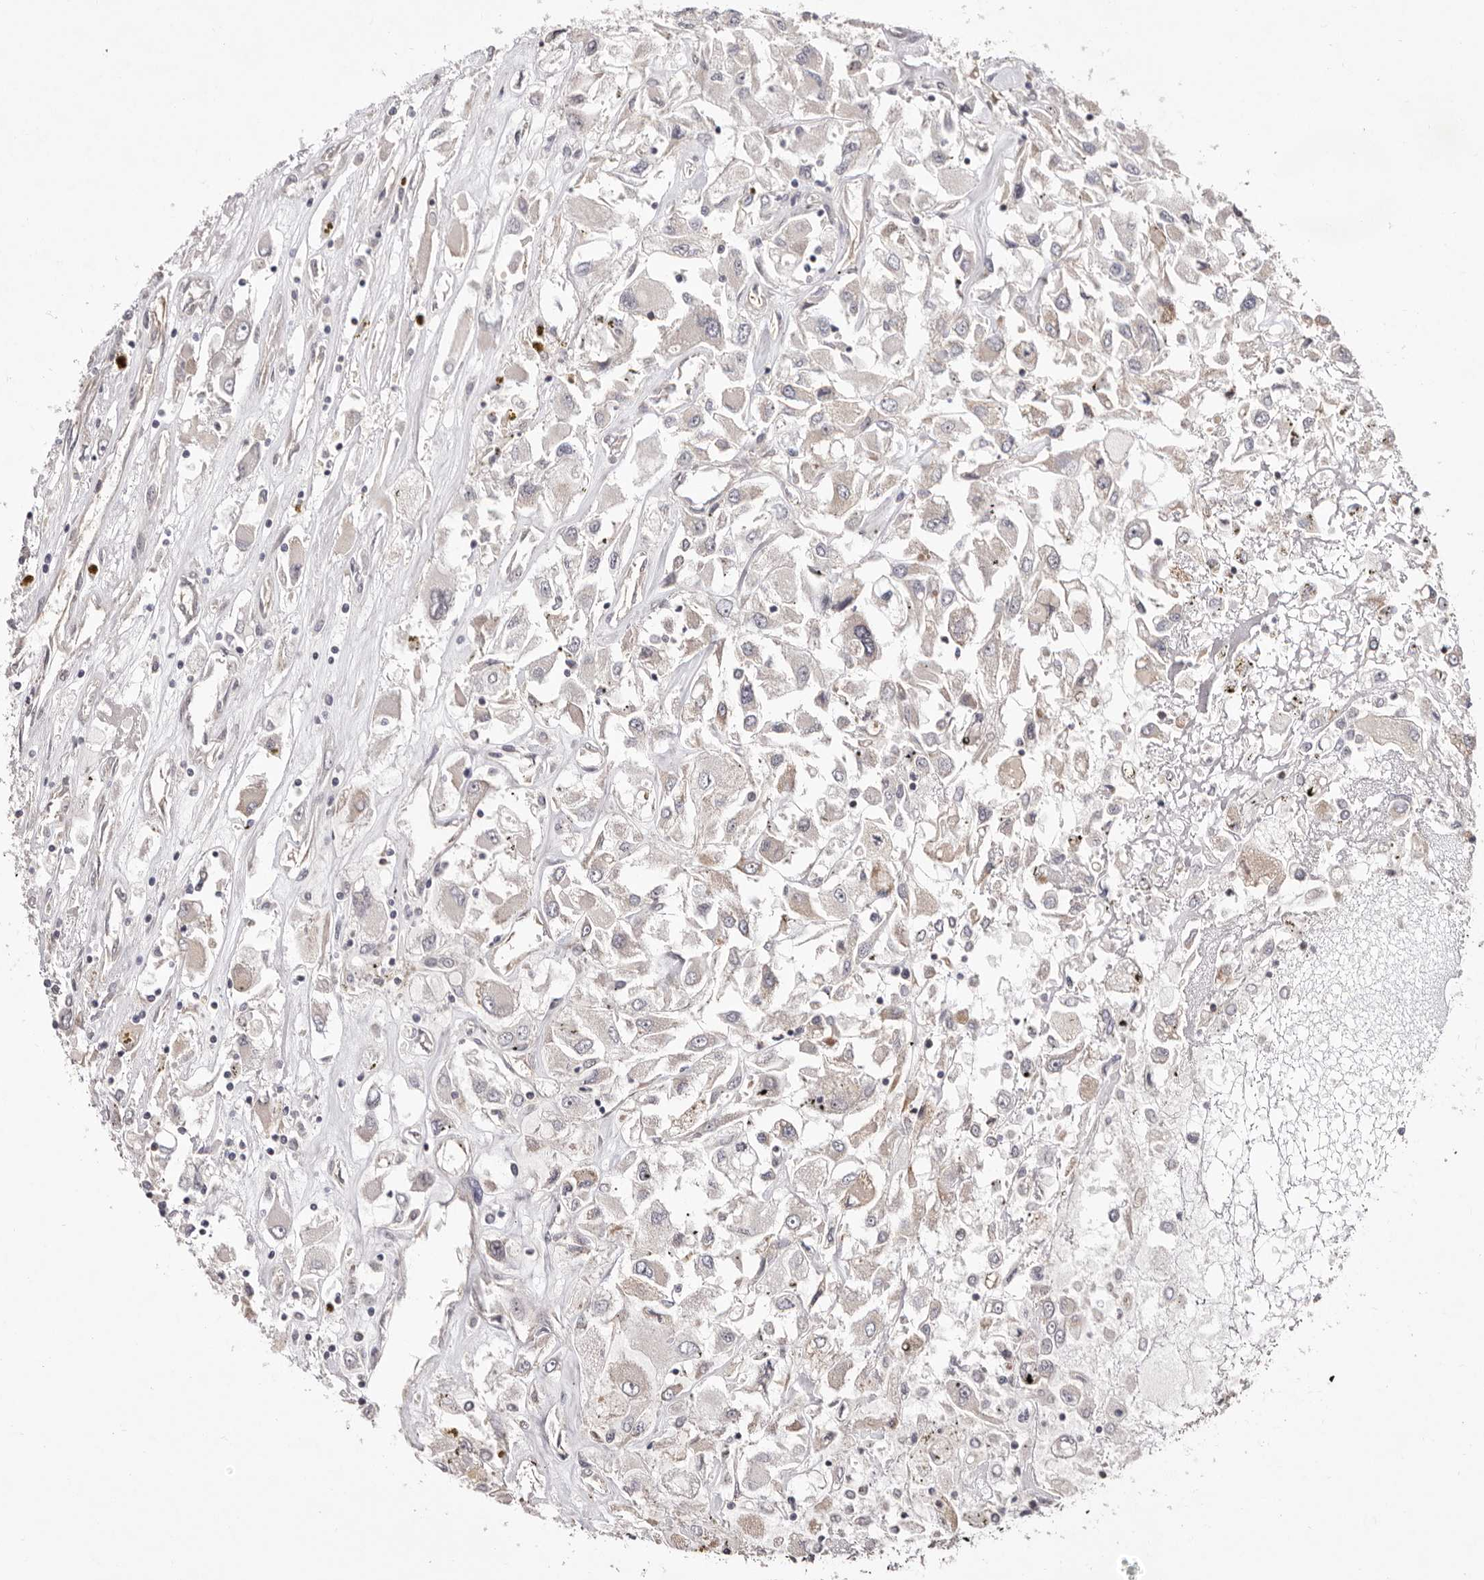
{"staining": {"intensity": "negative", "quantity": "none", "location": "none"}, "tissue": "renal cancer", "cell_type": "Tumor cells", "image_type": "cancer", "snomed": [{"axis": "morphology", "description": "Adenocarcinoma, NOS"}, {"axis": "topography", "description": "Kidney"}], "caption": "Immunohistochemistry (IHC) image of human renal cancer stained for a protein (brown), which reveals no staining in tumor cells.", "gene": "GLRX3", "patient": {"sex": "female", "age": 52}}